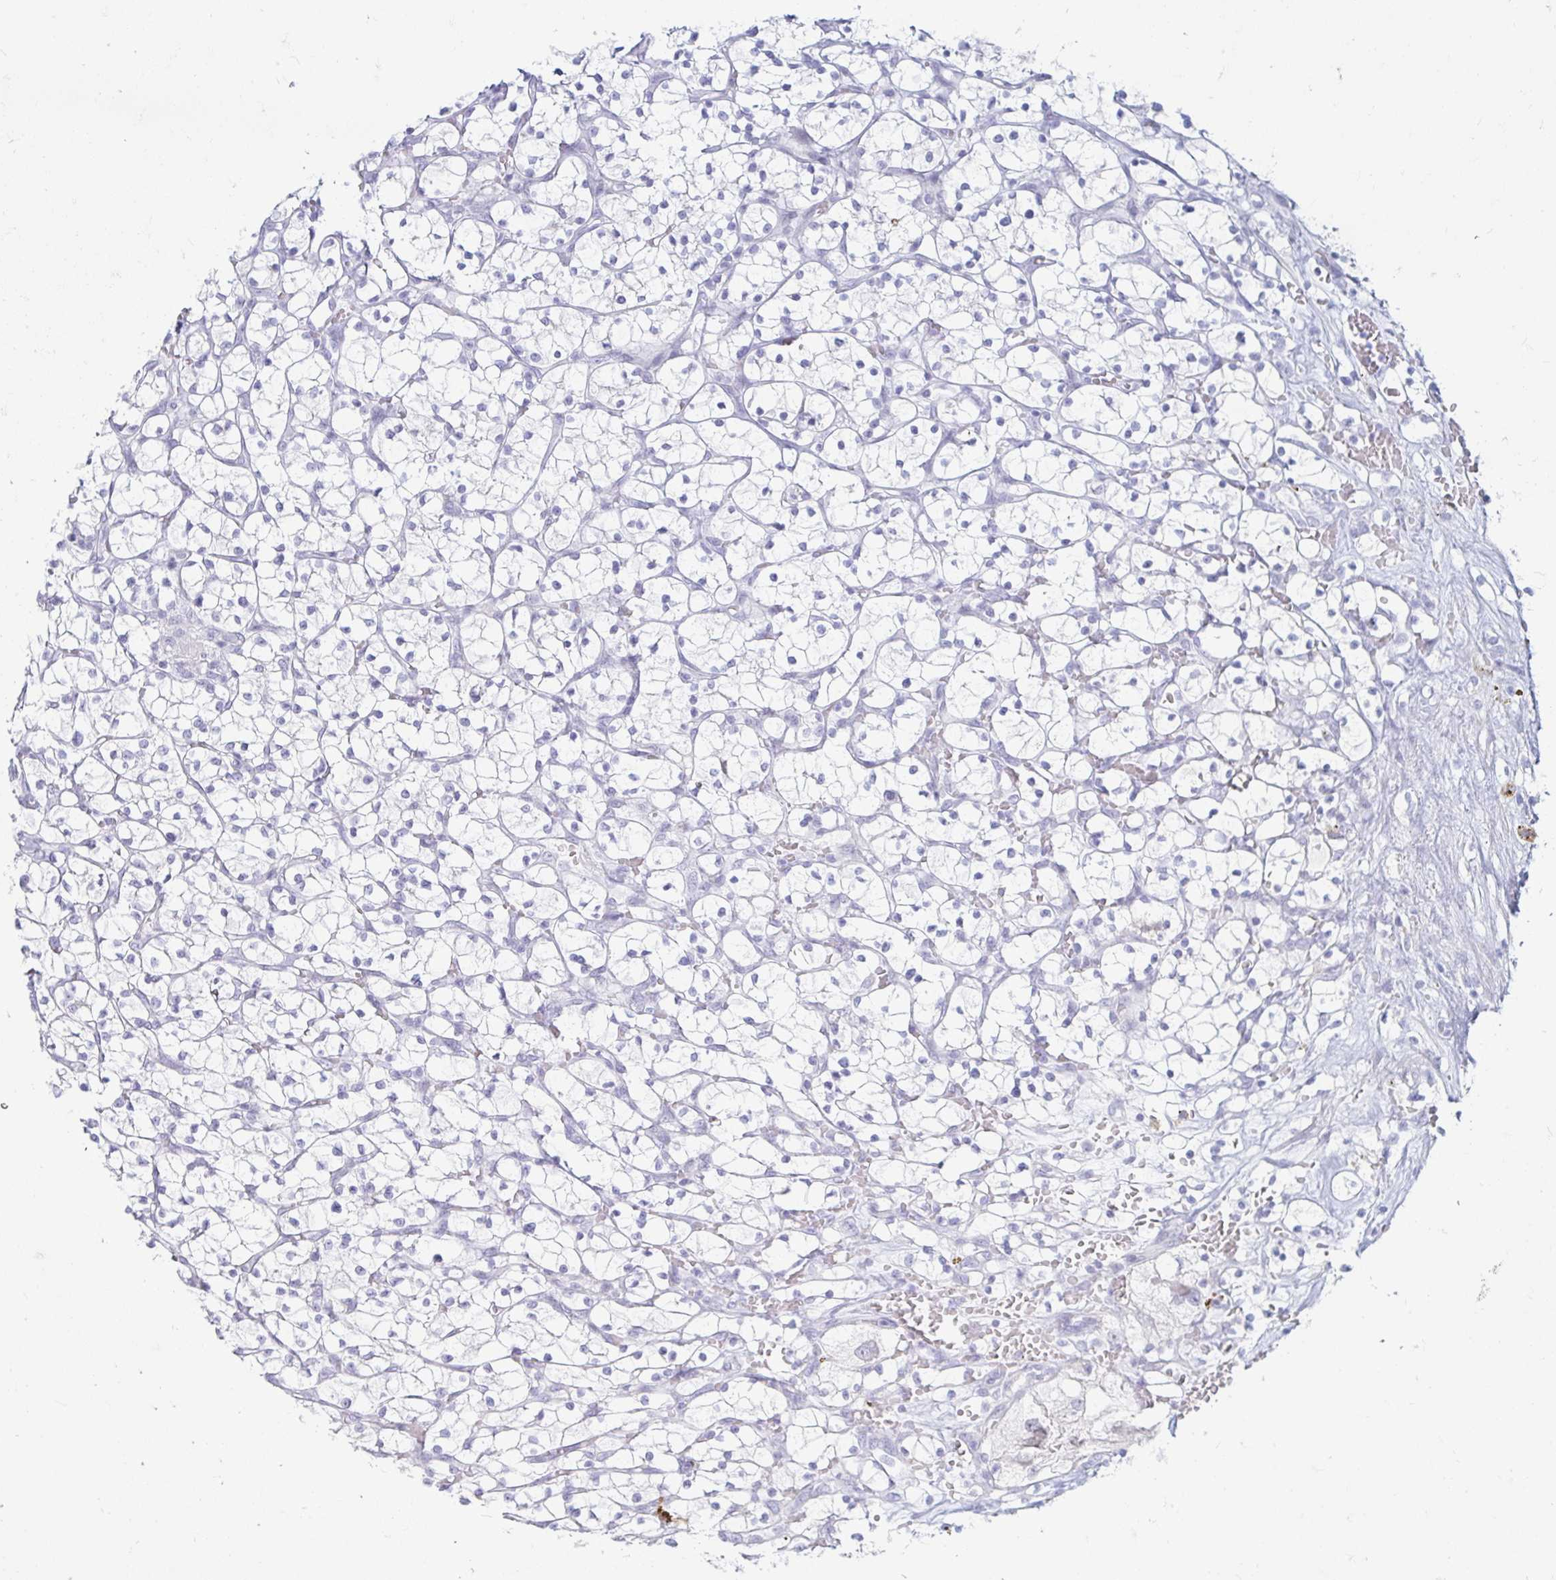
{"staining": {"intensity": "negative", "quantity": "none", "location": "none"}, "tissue": "renal cancer", "cell_type": "Tumor cells", "image_type": "cancer", "snomed": [{"axis": "morphology", "description": "Adenocarcinoma, NOS"}, {"axis": "topography", "description": "Kidney"}], "caption": "Tumor cells are negative for protein expression in human renal cancer (adenocarcinoma).", "gene": "ERICH6", "patient": {"sex": "female", "age": 64}}